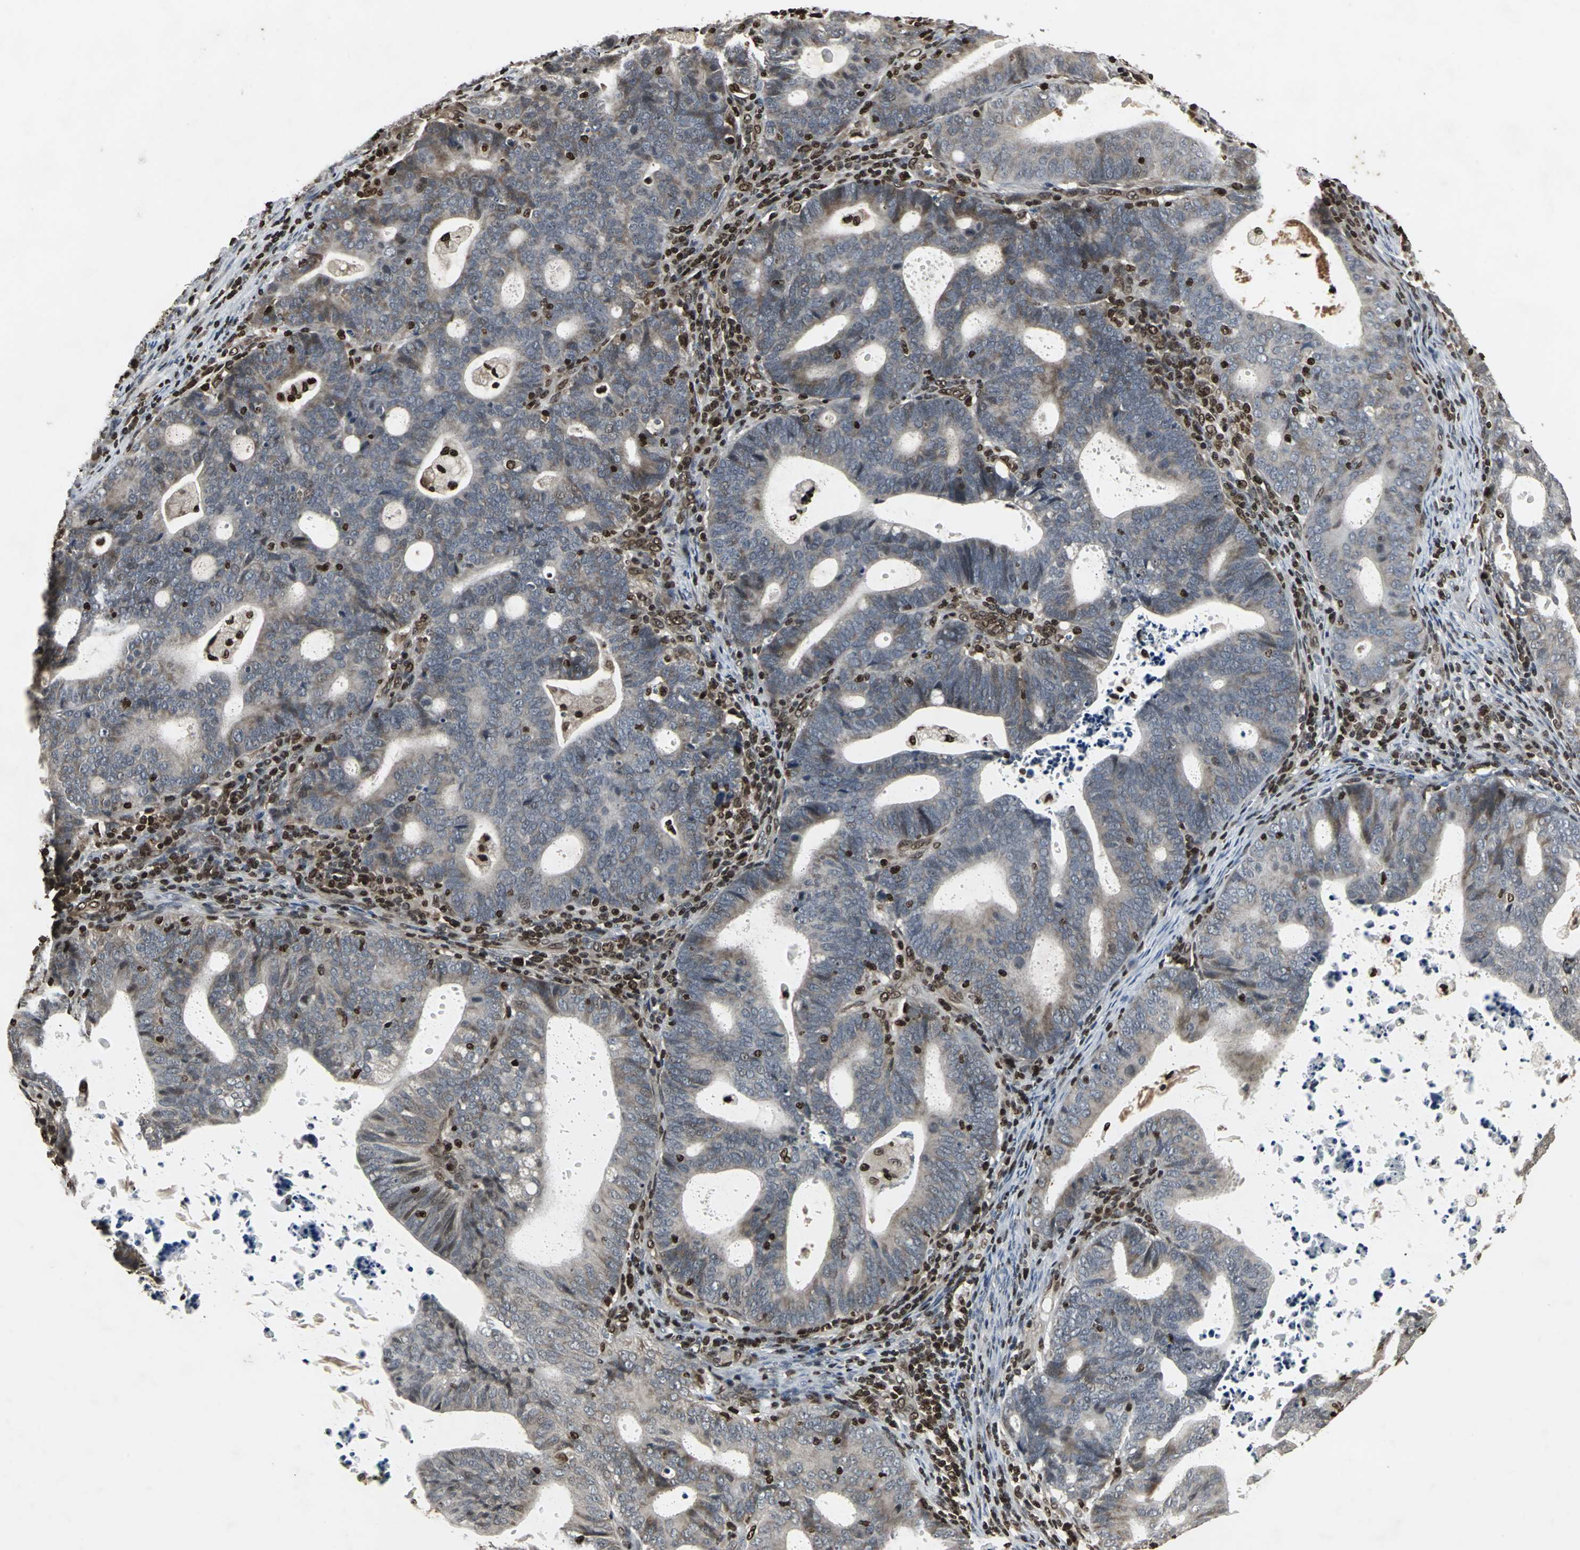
{"staining": {"intensity": "moderate", "quantity": ">75%", "location": "cytoplasmic/membranous"}, "tissue": "endometrial cancer", "cell_type": "Tumor cells", "image_type": "cancer", "snomed": [{"axis": "morphology", "description": "Adenocarcinoma, NOS"}, {"axis": "topography", "description": "Uterus"}], "caption": "Immunohistochemistry (DAB (3,3'-diaminobenzidine)) staining of adenocarcinoma (endometrial) demonstrates moderate cytoplasmic/membranous protein expression in about >75% of tumor cells.", "gene": "AHR", "patient": {"sex": "female", "age": 83}}